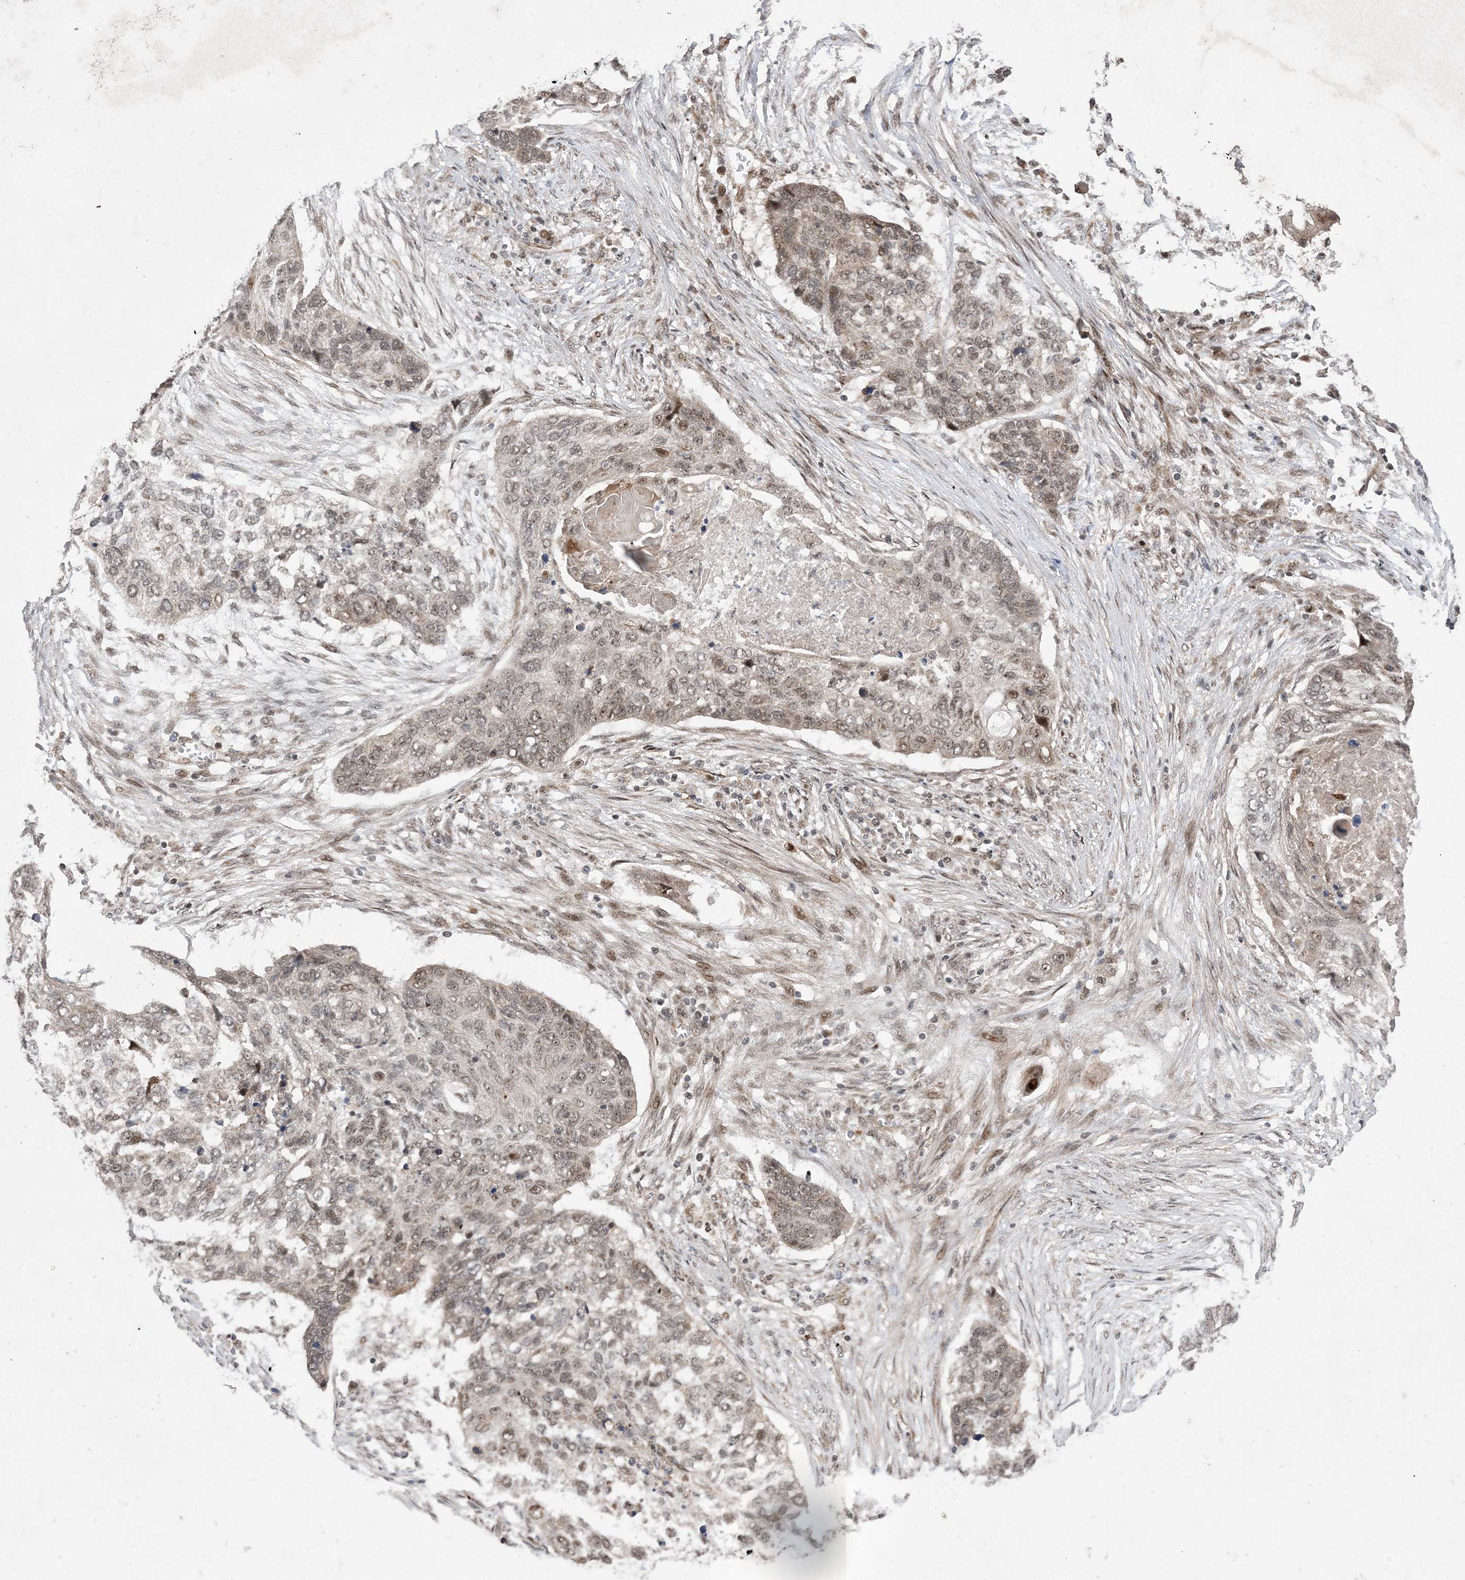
{"staining": {"intensity": "moderate", "quantity": "25%-75%", "location": "nuclear"}, "tissue": "lung cancer", "cell_type": "Tumor cells", "image_type": "cancer", "snomed": [{"axis": "morphology", "description": "Squamous cell carcinoma, NOS"}, {"axis": "topography", "description": "Lung"}], "caption": "The immunohistochemical stain labels moderate nuclear positivity in tumor cells of lung squamous cell carcinoma tissue.", "gene": "FAM9B", "patient": {"sex": "female", "age": 63}}